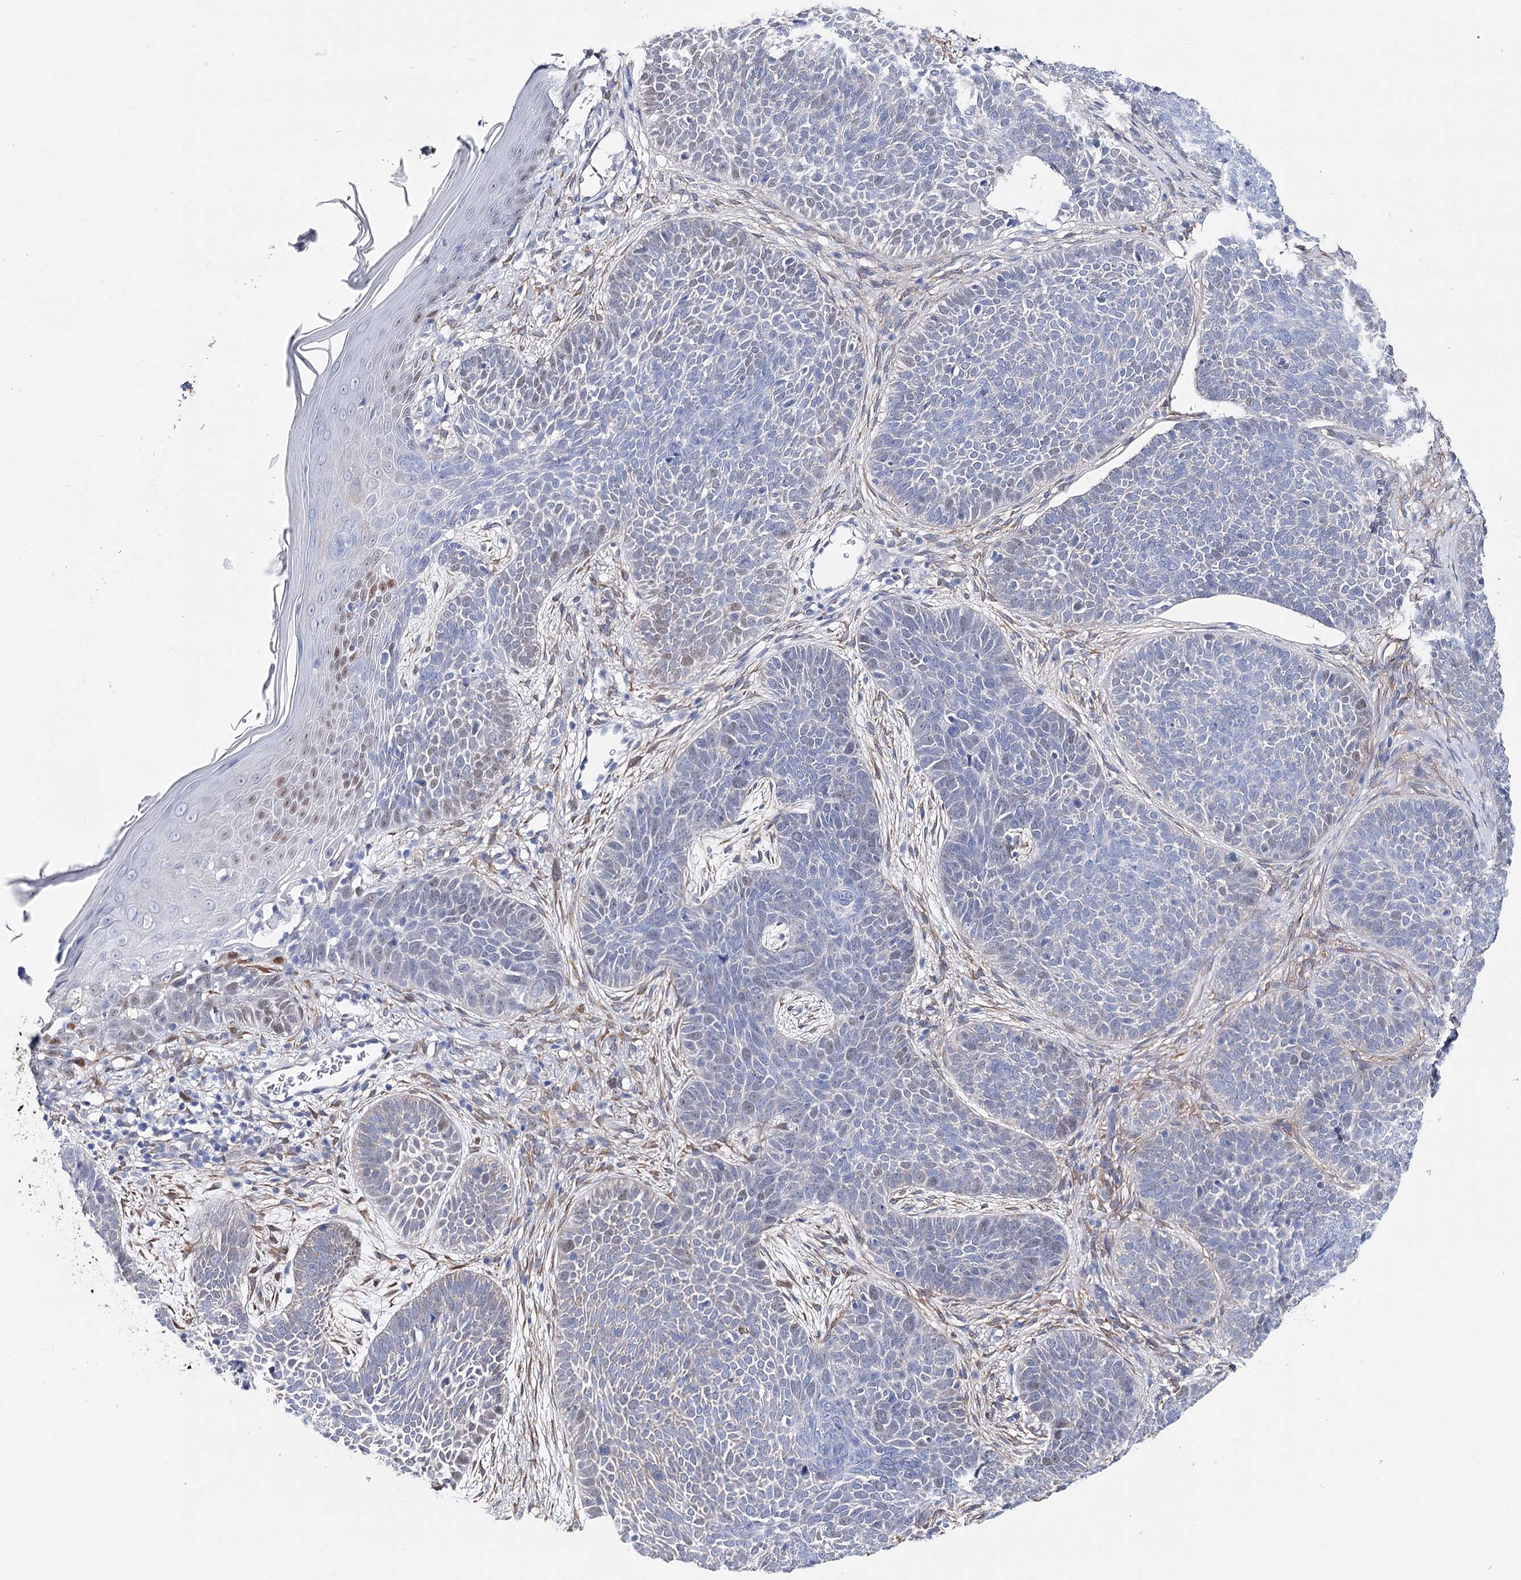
{"staining": {"intensity": "negative", "quantity": "none", "location": "none"}, "tissue": "skin cancer", "cell_type": "Tumor cells", "image_type": "cancer", "snomed": [{"axis": "morphology", "description": "Basal cell carcinoma"}, {"axis": "topography", "description": "Skin"}], "caption": "Immunohistochemistry (IHC) of skin basal cell carcinoma reveals no positivity in tumor cells.", "gene": "UGDH", "patient": {"sex": "male", "age": 85}}